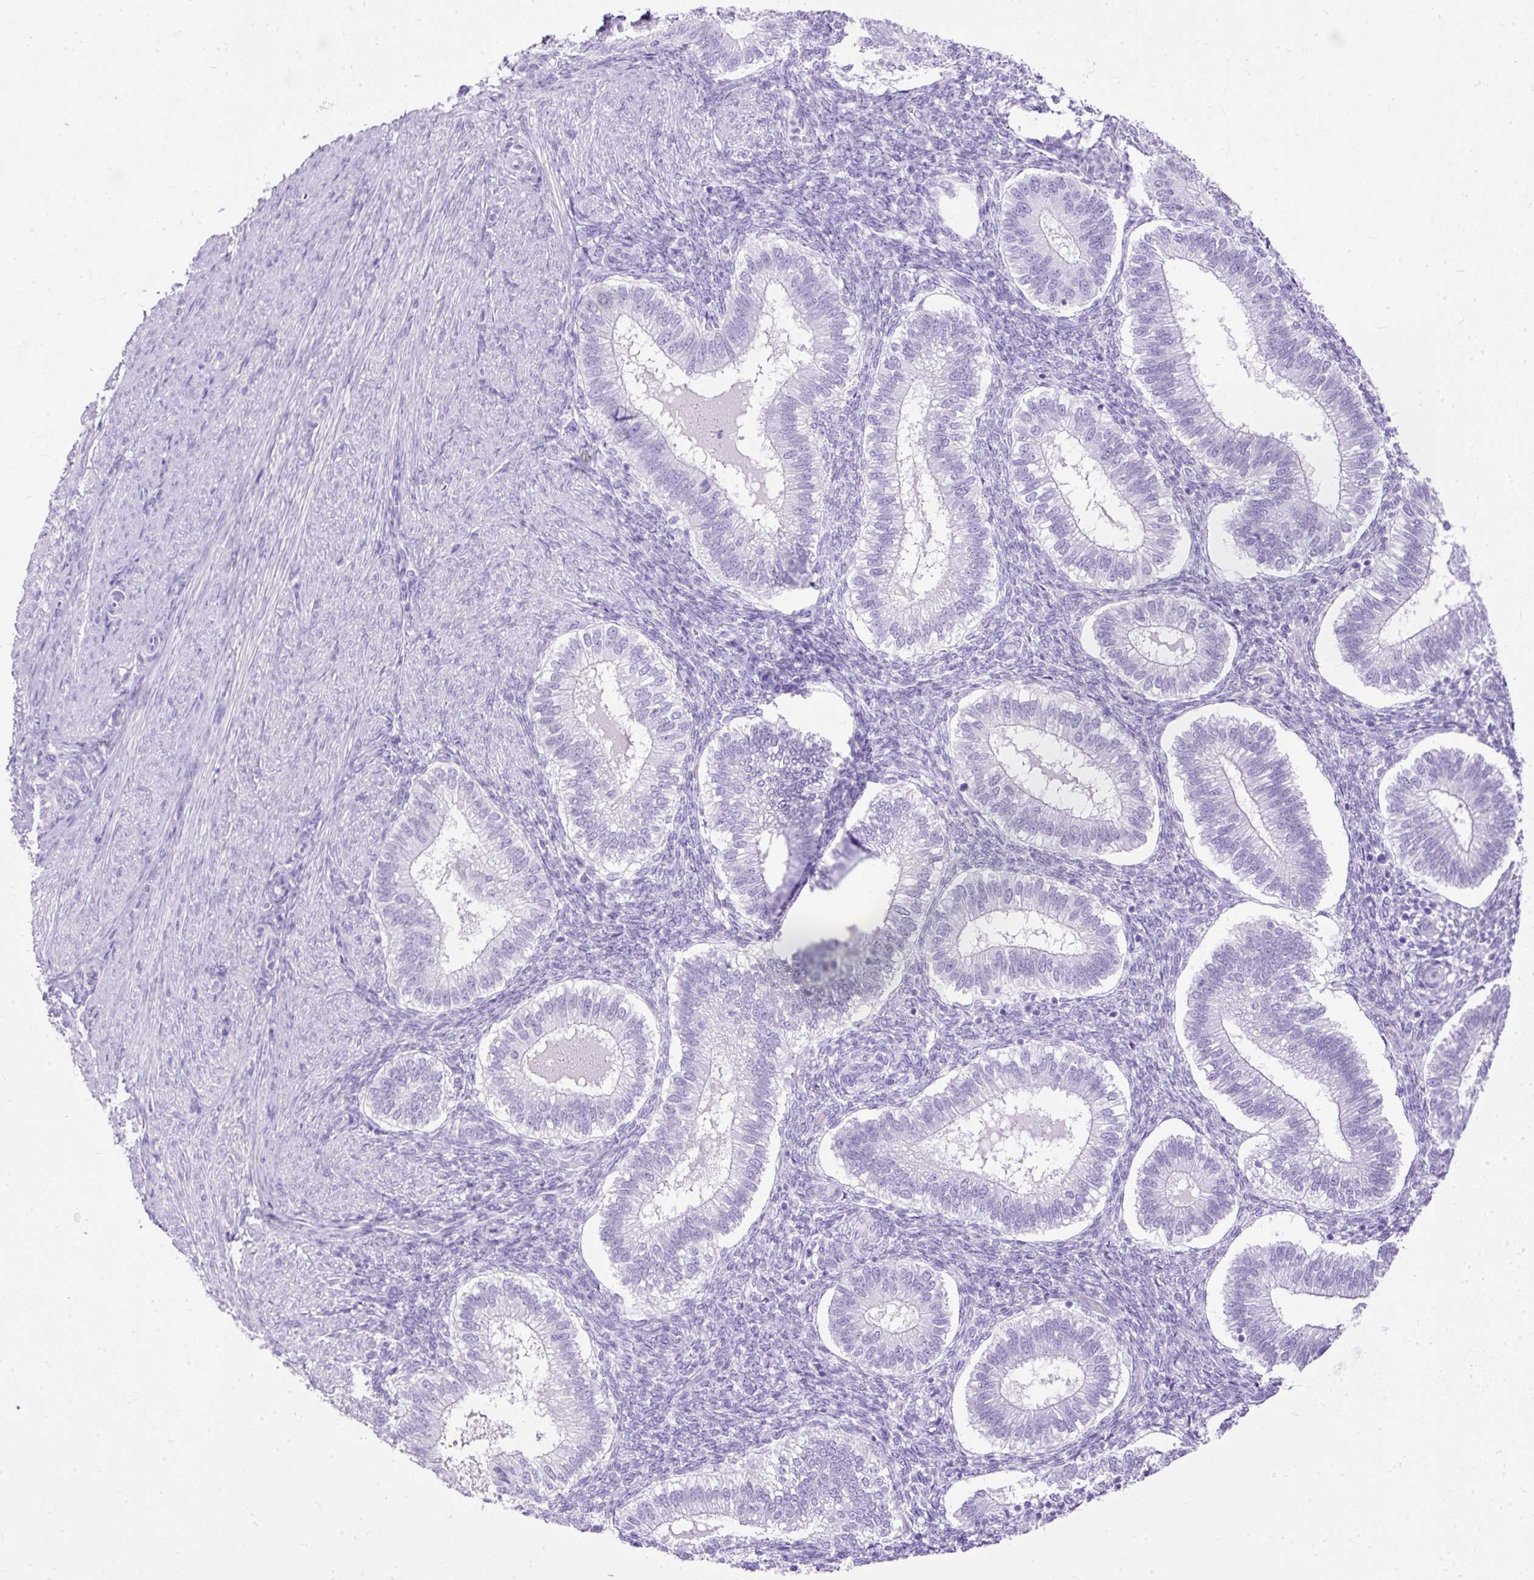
{"staining": {"intensity": "negative", "quantity": "none", "location": "none"}, "tissue": "endometrium", "cell_type": "Cells in endometrial stroma", "image_type": "normal", "snomed": [{"axis": "morphology", "description": "Normal tissue, NOS"}, {"axis": "topography", "description": "Endometrium"}], "caption": "Immunohistochemical staining of normal human endometrium reveals no significant positivity in cells in endometrial stroma. The staining is performed using DAB brown chromogen with nuclei counter-stained in using hematoxylin.", "gene": "HEY1", "patient": {"sex": "female", "age": 25}}